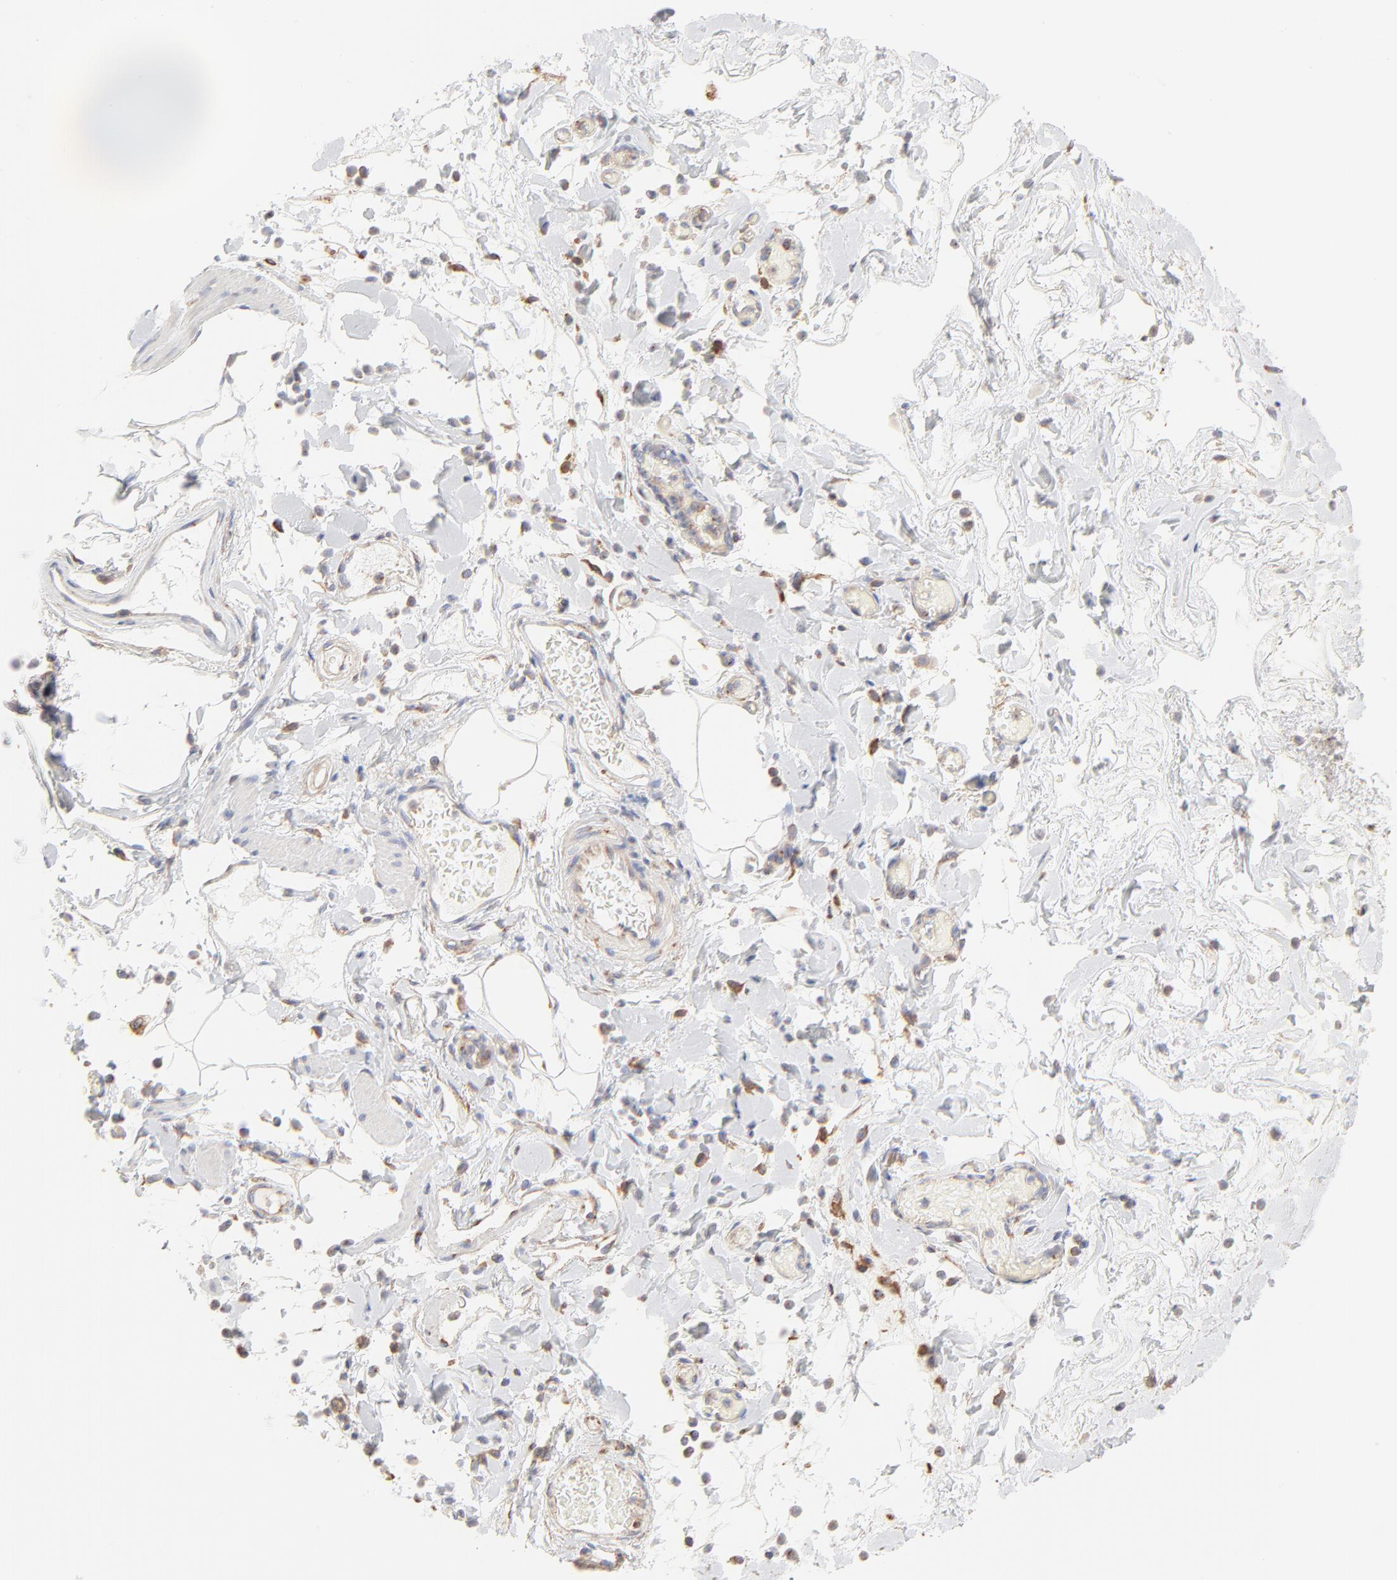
{"staining": {"intensity": "moderate", "quantity": ">75%", "location": "cytoplasmic/membranous"}, "tissue": "smooth muscle", "cell_type": "Smooth muscle cells", "image_type": "normal", "snomed": [{"axis": "morphology", "description": "Normal tissue, NOS"}, {"axis": "topography", "description": "Smooth muscle"}, {"axis": "topography", "description": "Colon"}], "caption": "A micrograph showing moderate cytoplasmic/membranous staining in about >75% of smooth muscle cells in benign smooth muscle, as visualized by brown immunohistochemical staining.", "gene": "CLTB", "patient": {"sex": "male", "age": 67}}